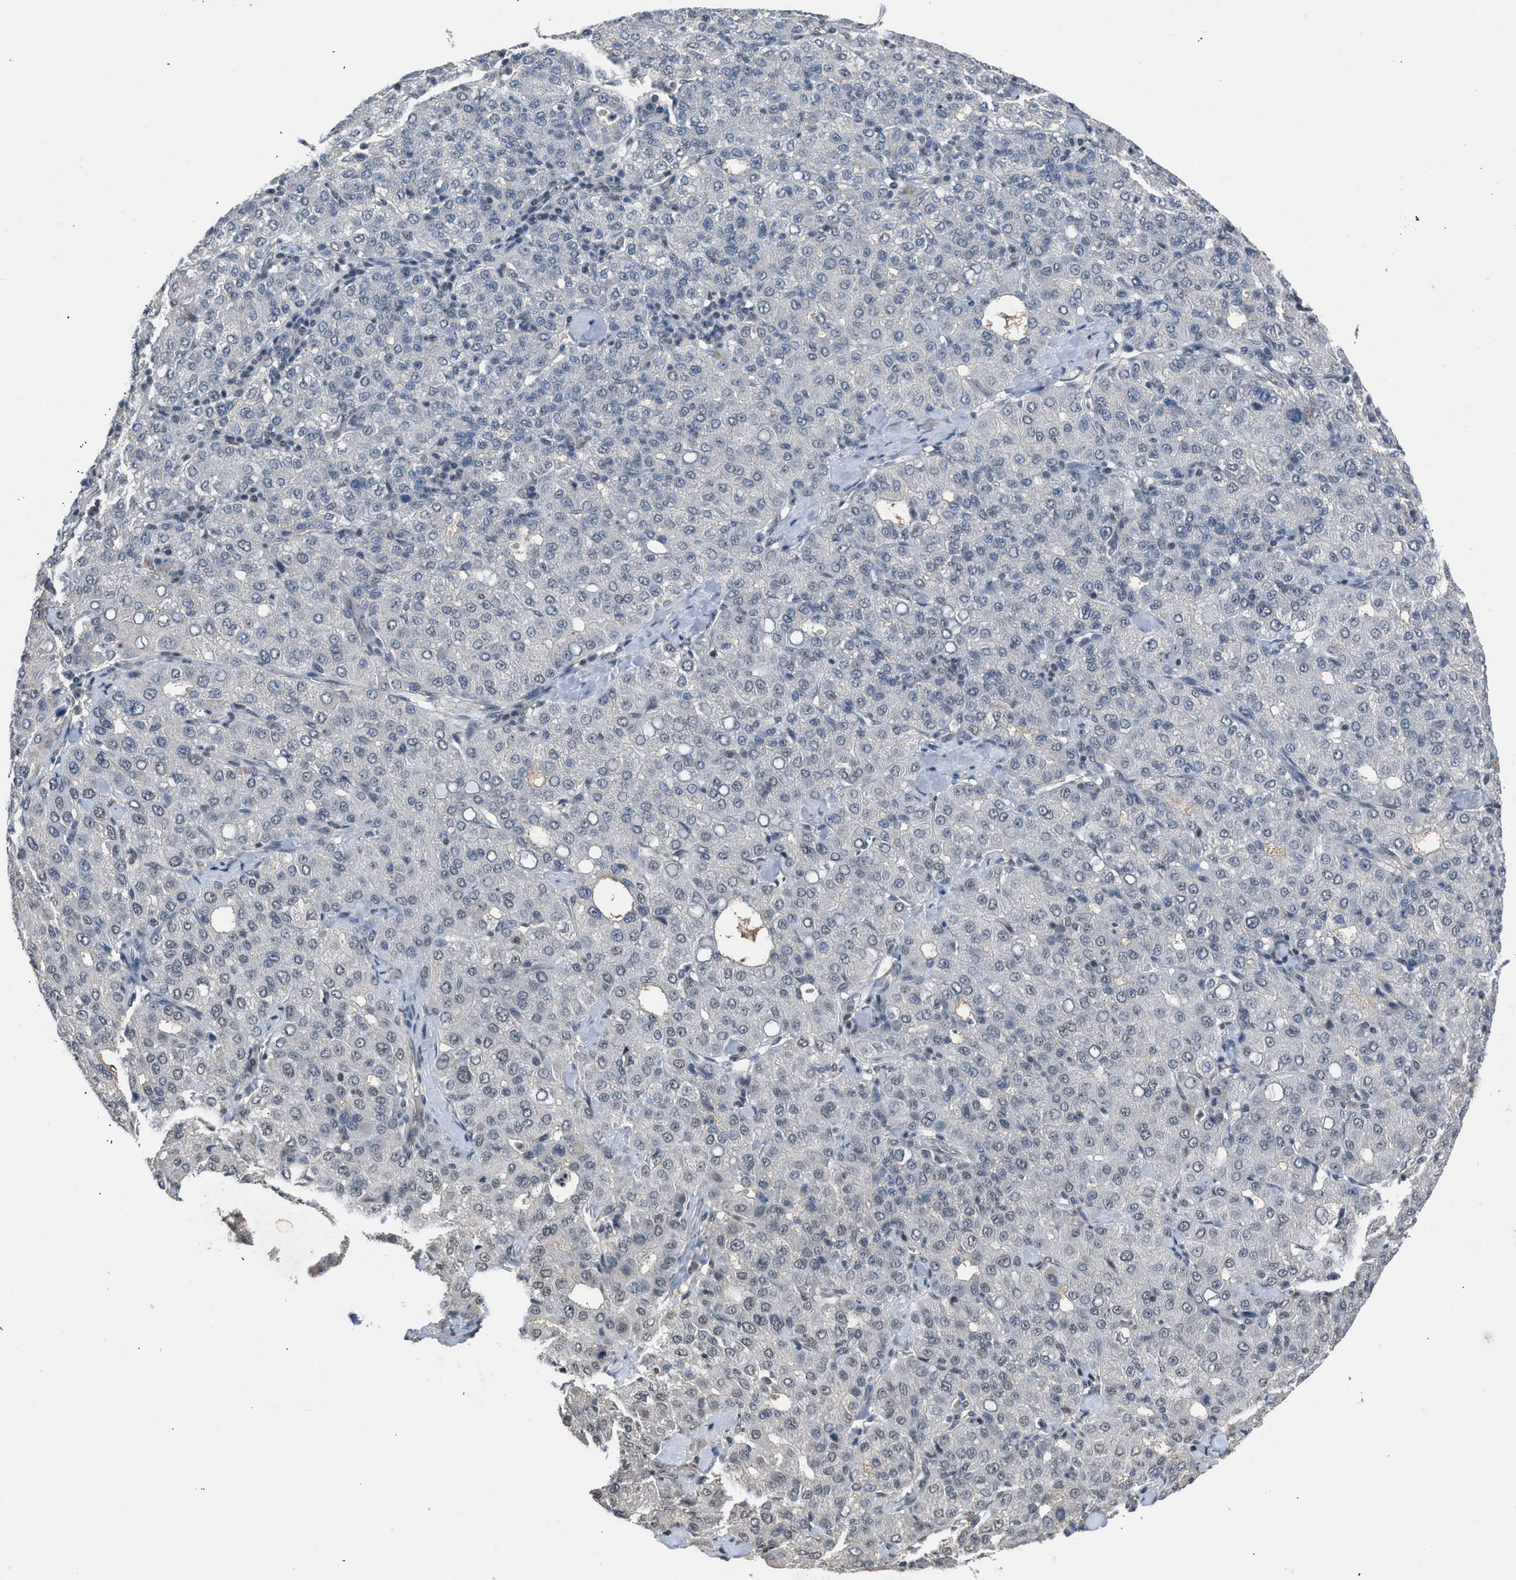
{"staining": {"intensity": "negative", "quantity": "none", "location": "none"}, "tissue": "liver cancer", "cell_type": "Tumor cells", "image_type": "cancer", "snomed": [{"axis": "morphology", "description": "Carcinoma, Hepatocellular, NOS"}, {"axis": "topography", "description": "Liver"}], "caption": "Immunohistochemistry (IHC) histopathology image of neoplastic tissue: liver hepatocellular carcinoma stained with DAB (3,3'-diaminobenzidine) demonstrates no significant protein positivity in tumor cells. The staining is performed using DAB (3,3'-diaminobenzidine) brown chromogen with nuclei counter-stained in using hematoxylin.", "gene": "TERF2IP", "patient": {"sex": "male", "age": 65}}